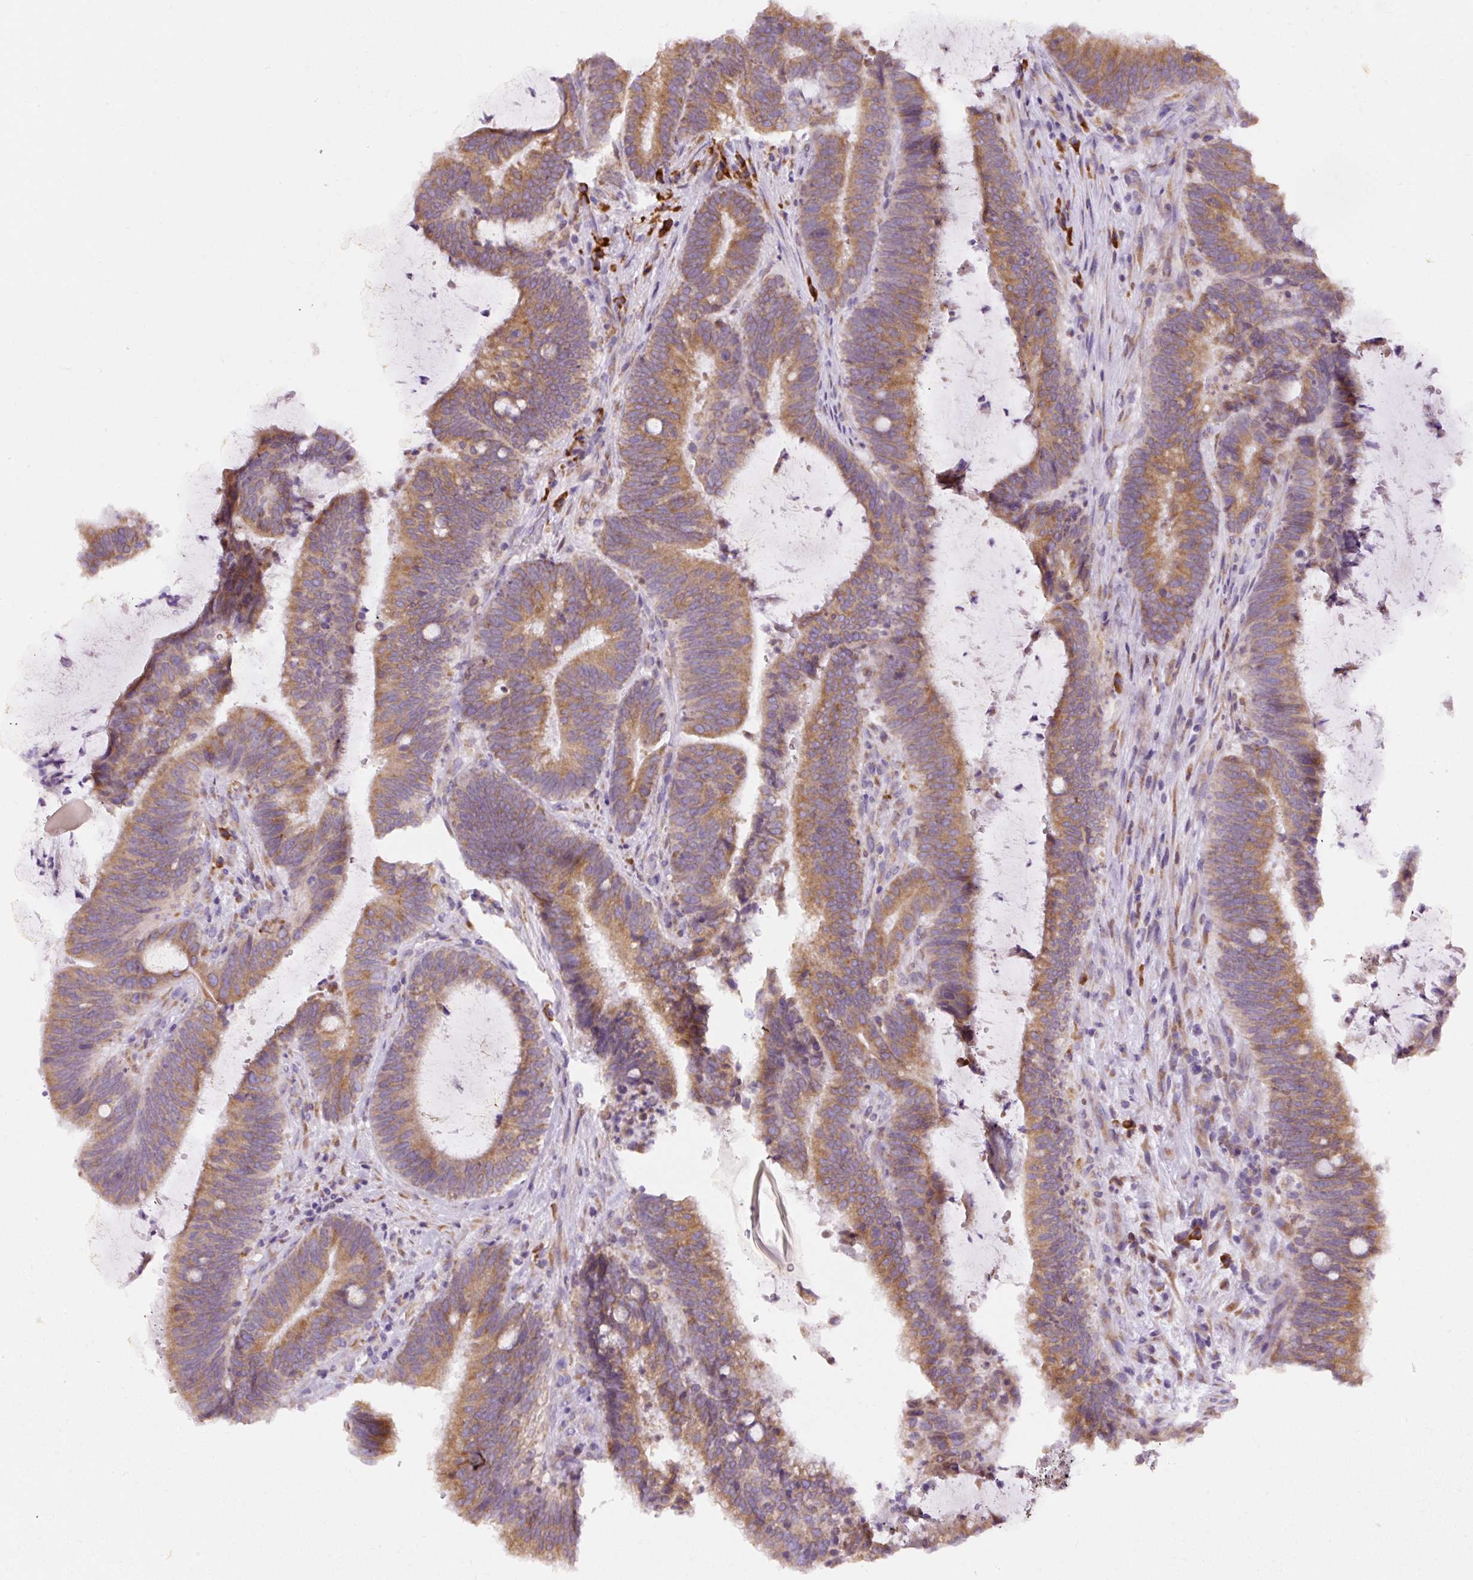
{"staining": {"intensity": "moderate", "quantity": ">75%", "location": "cytoplasmic/membranous"}, "tissue": "colorectal cancer", "cell_type": "Tumor cells", "image_type": "cancer", "snomed": [{"axis": "morphology", "description": "Adenocarcinoma, NOS"}, {"axis": "topography", "description": "Colon"}], "caption": "Brown immunohistochemical staining in human colorectal adenocarcinoma displays moderate cytoplasmic/membranous positivity in about >75% of tumor cells.", "gene": "DDOST", "patient": {"sex": "female", "age": 43}}